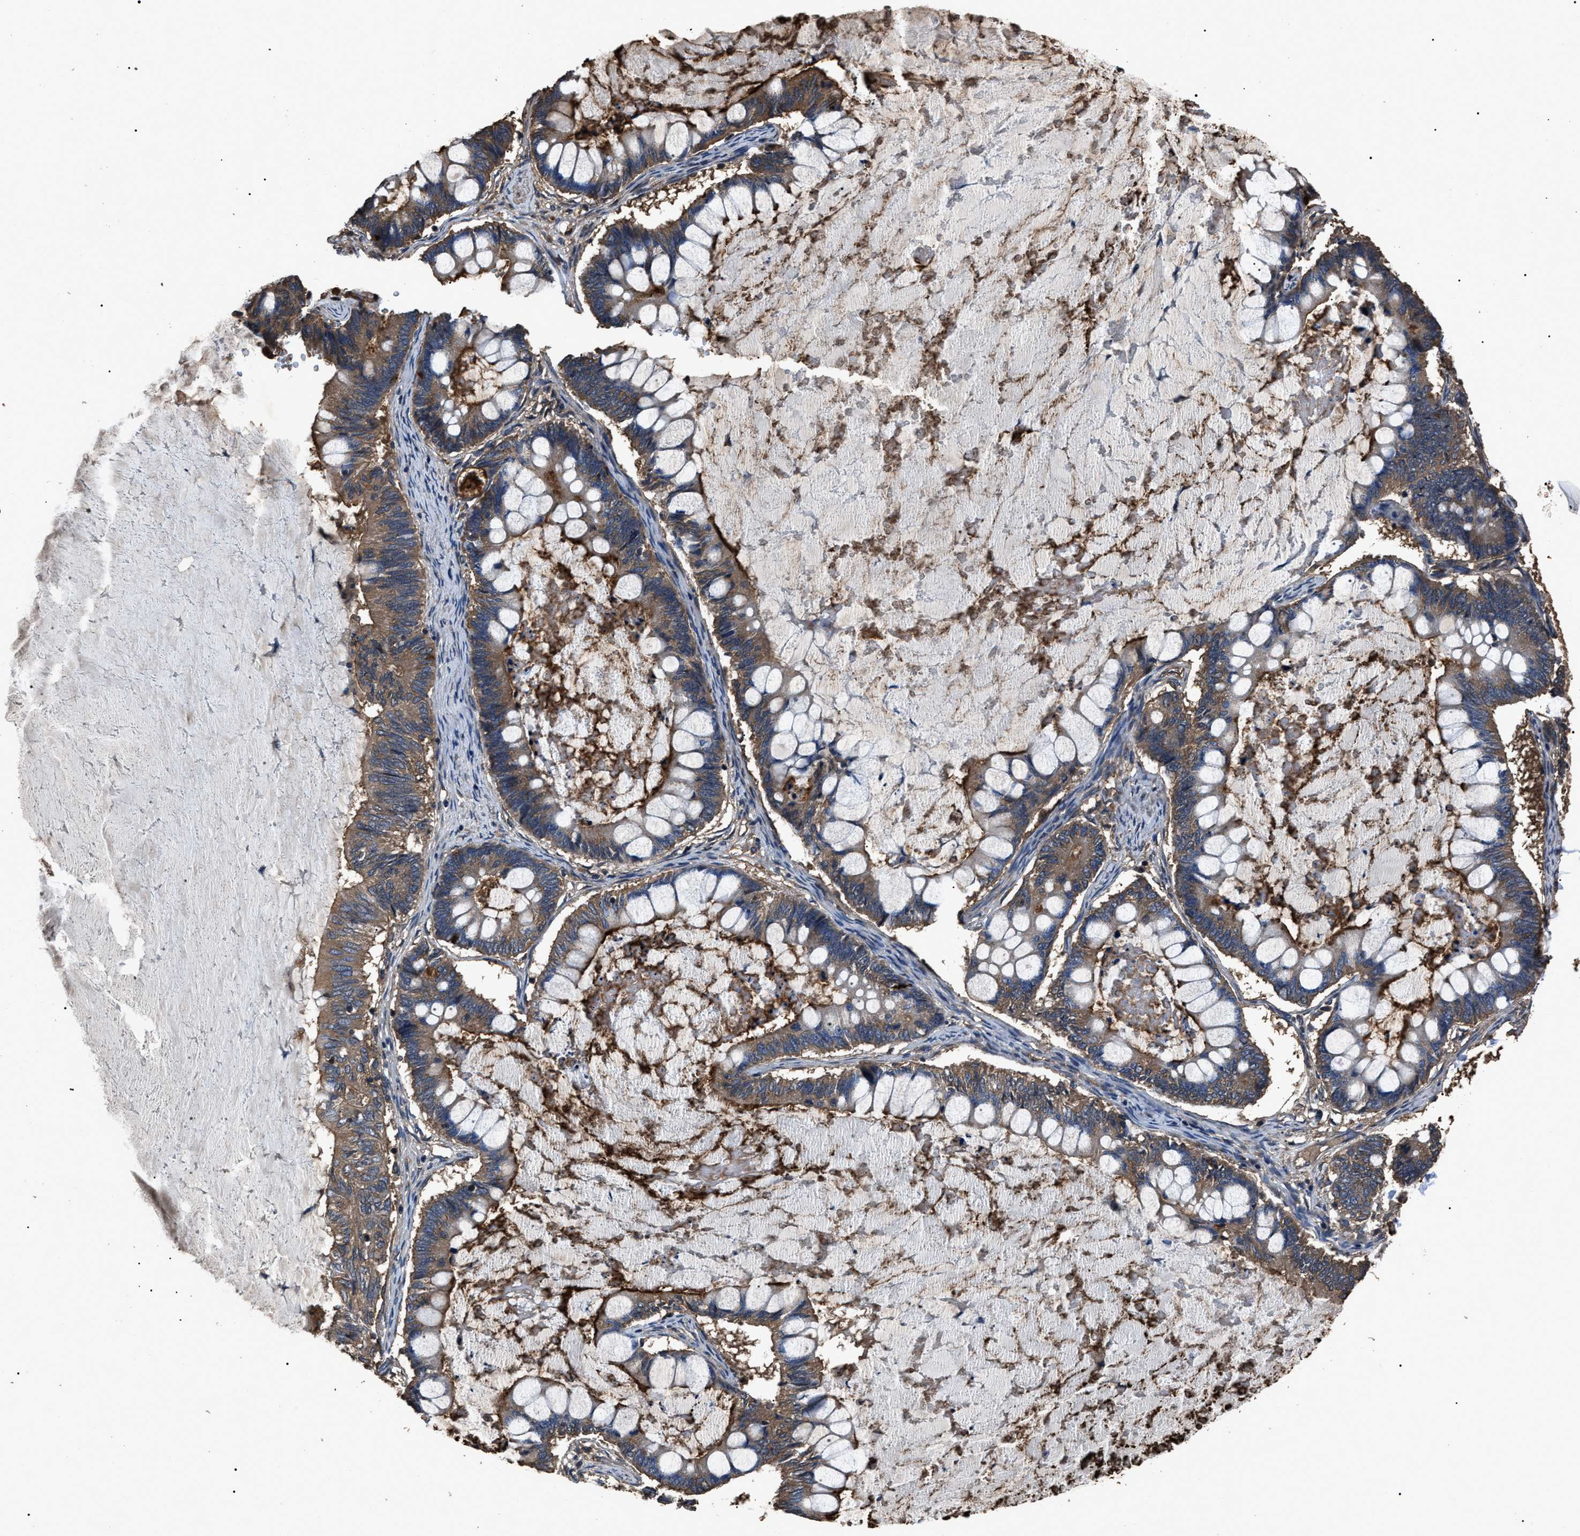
{"staining": {"intensity": "moderate", "quantity": ">75%", "location": "cytoplasmic/membranous"}, "tissue": "ovarian cancer", "cell_type": "Tumor cells", "image_type": "cancer", "snomed": [{"axis": "morphology", "description": "Cystadenocarcinoma, mucinous, NOS"}, {"axis": "topography", "description": "Ovary"}], "caption": "Immunohistochemical staining of ovarian mucinous cystadenocarcinoma displays medium levels of moderate cytoplasmic/membranous protein staining in approximately >75% of tumor cells.", "gene": "RNF216", "patient": {"sex": "female", "age": 61}}